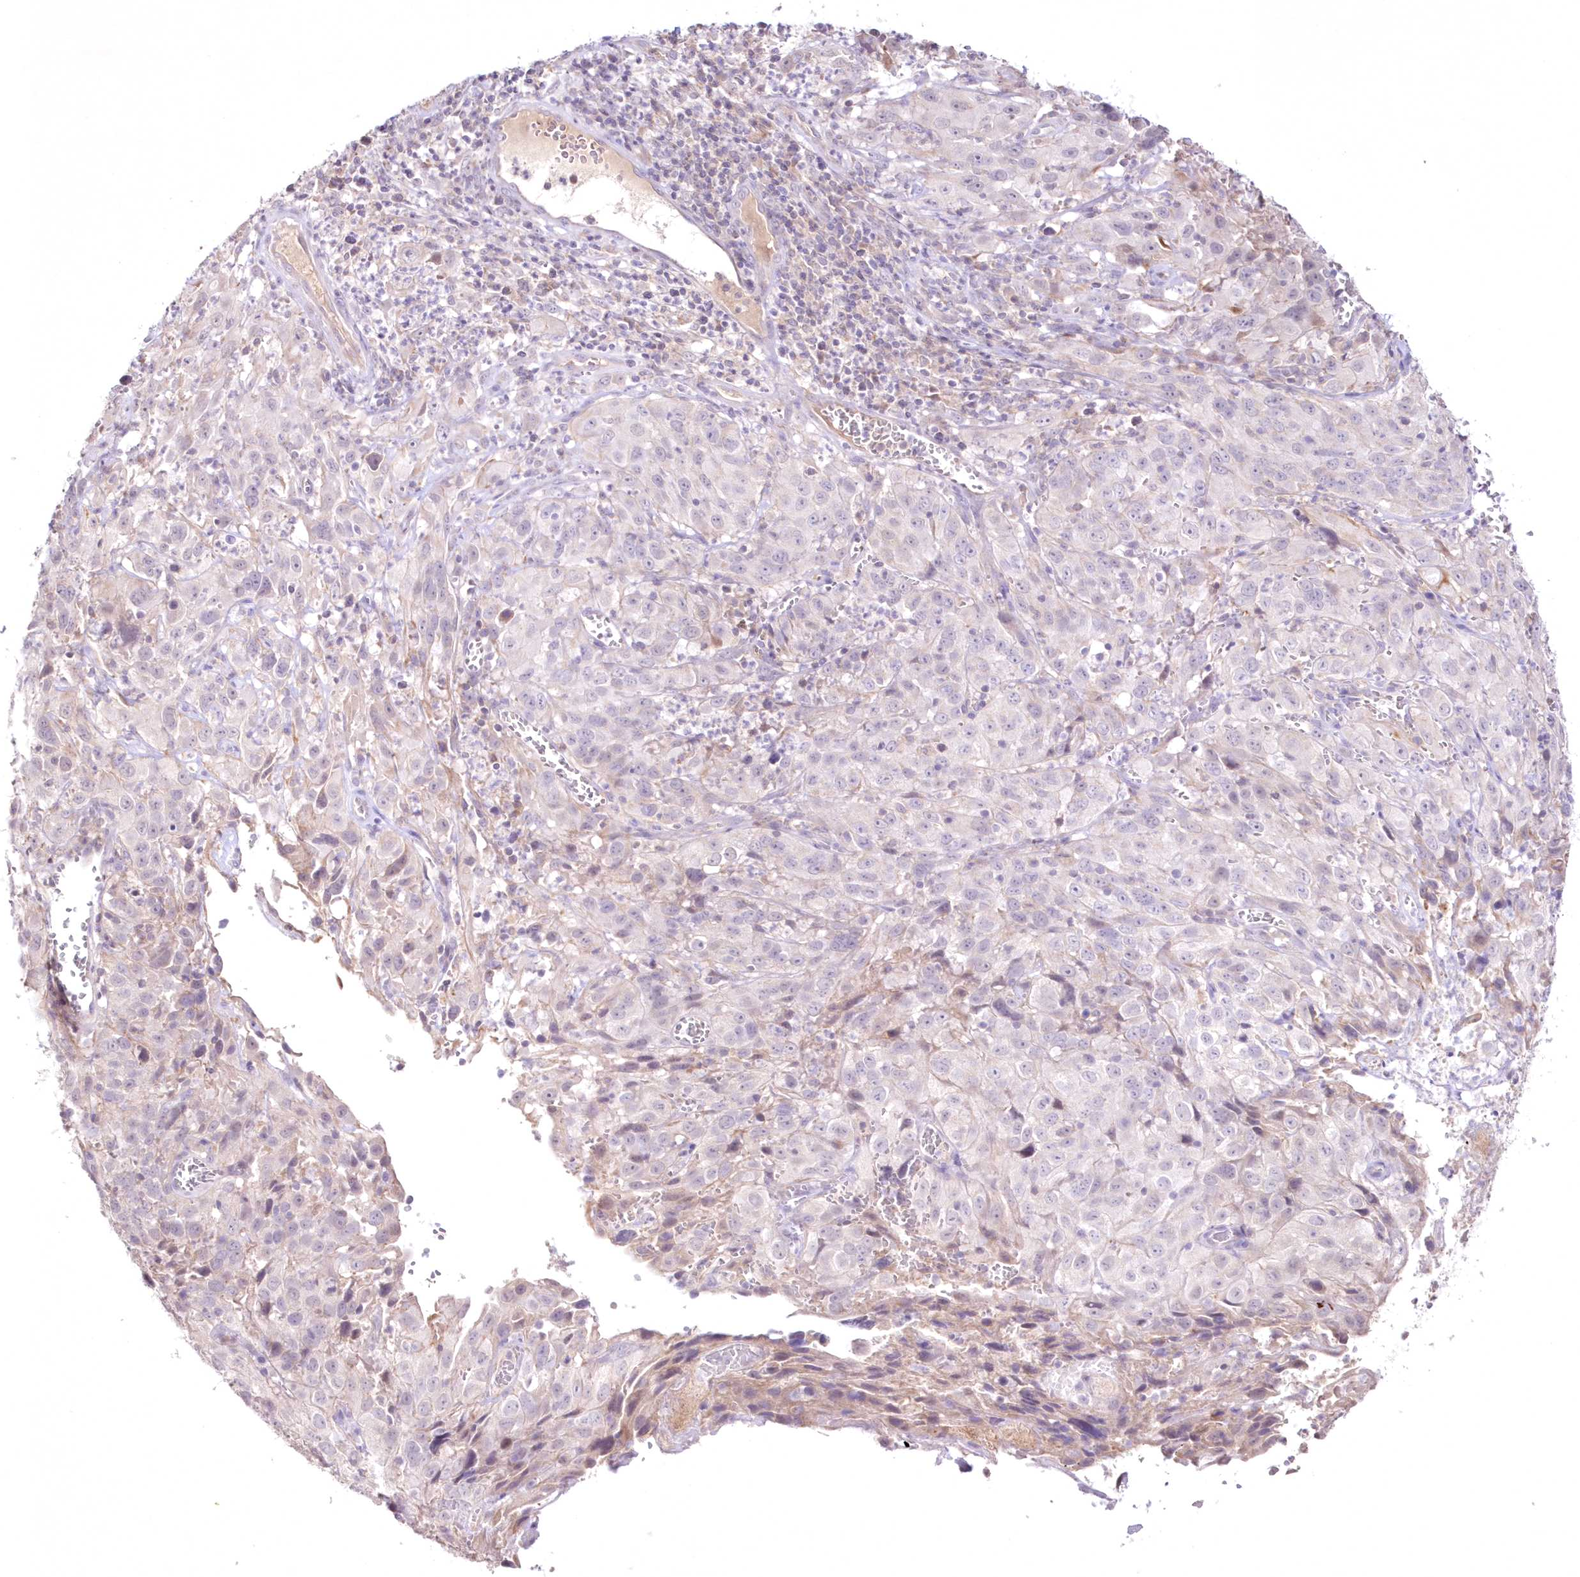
{"staining": {"intensity": "negative", "quantity": "none", "location": "none"}, "tissue": "cervical cancer", "cell_type": "Tumor cells", "image_type": "cancer", "snomed": [{"axis": "morphology", "description": "Squamous cell carcinoma, NOS"}, {"axis": "topography", "description": "Cervix"}], "caption": "There is no significant expression in tumor cells of cervical cancer (squamous cell carcinoma).", "gene": "NEU4", "patient": {"sex": "female", "age": 32}}